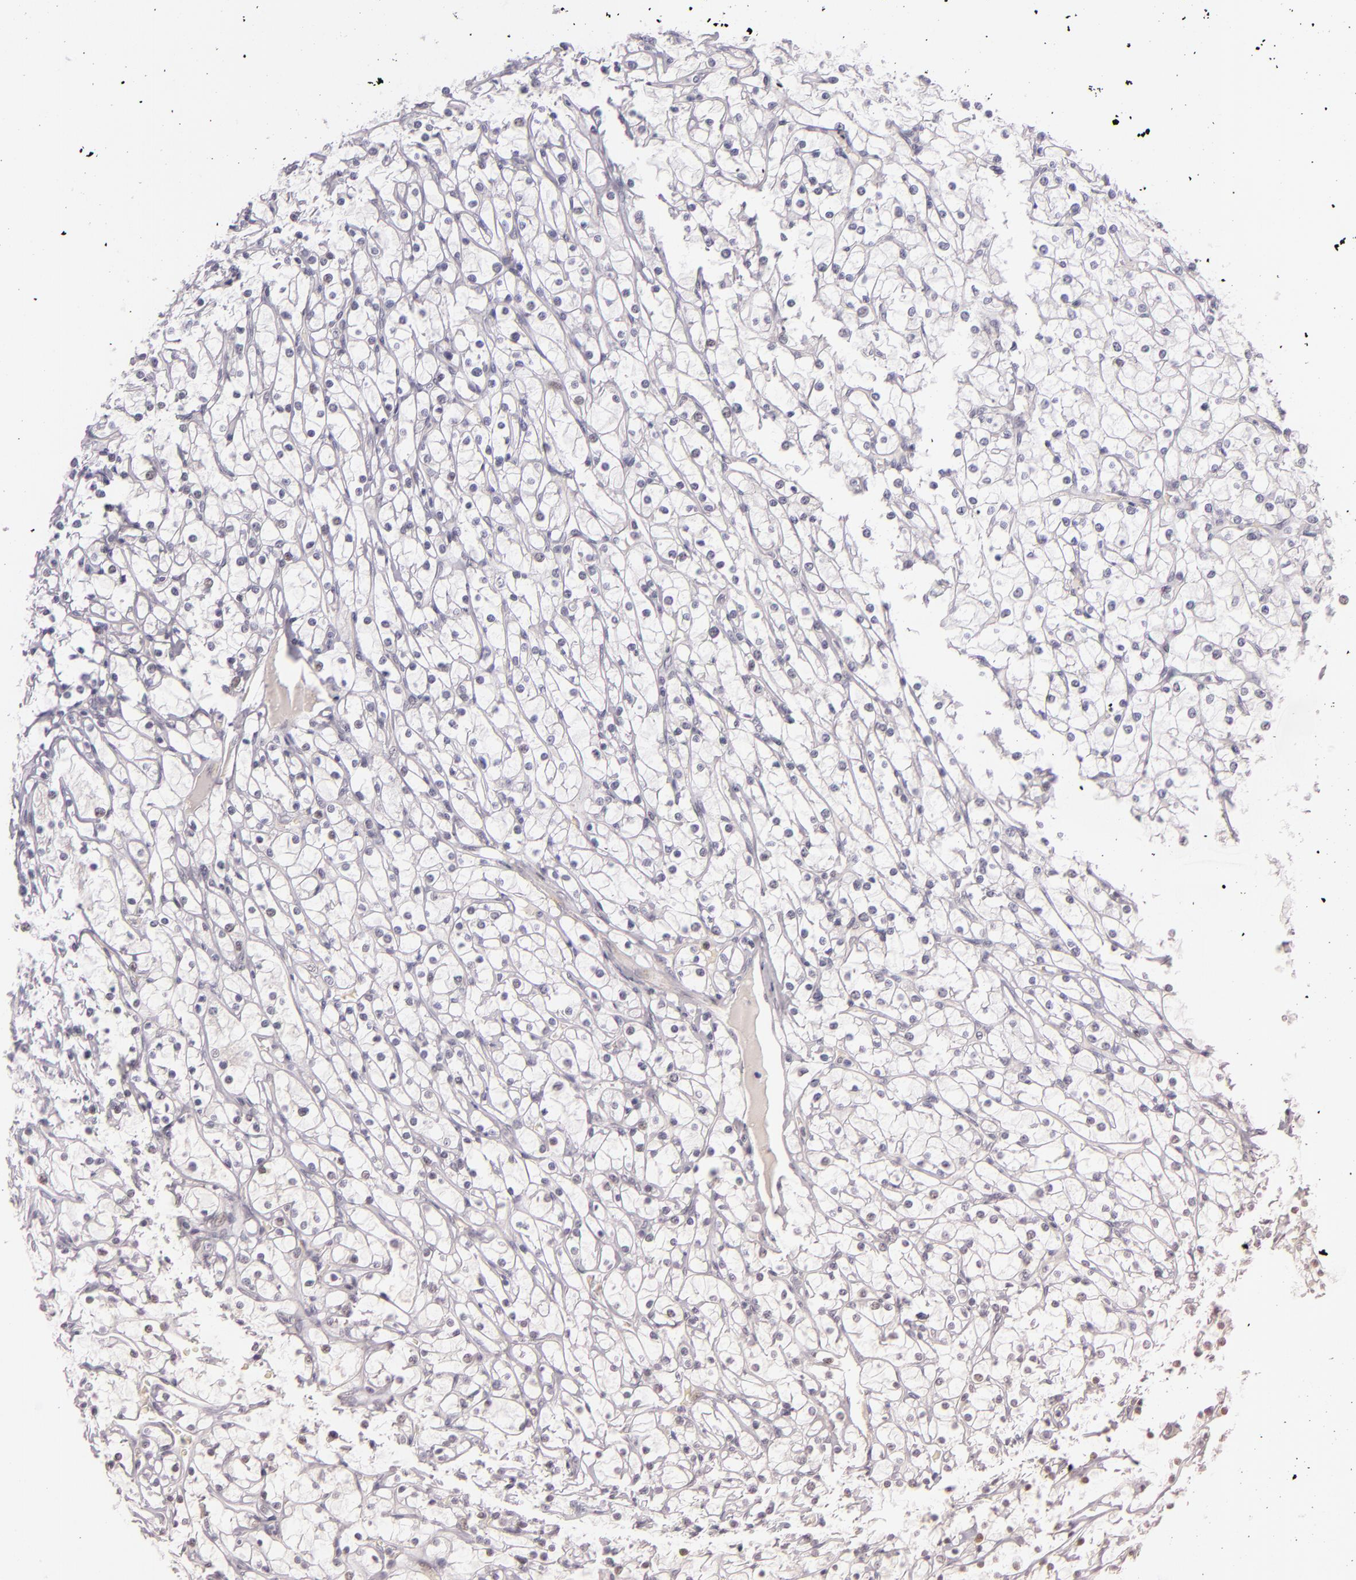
{"staining": {"intensity": "negative", "quantity": "none", "location": "none"}, "tissue": "renal cancer", "cell_type": "Tumor cells", "image_type": "cancer", "snomed": [{"axis": "morphology", "description": "Adenocarcinoma, NOS"}, {"axis": "topography", "description": "Kidney"}], "caption": "IHC photomicrograph of human adenocarcinoma (renal) stained for a protein (brown), which reveals no expression in tumor cells.", "gene": "BCL3", "patient": {"sex": "female", "age": 73}}